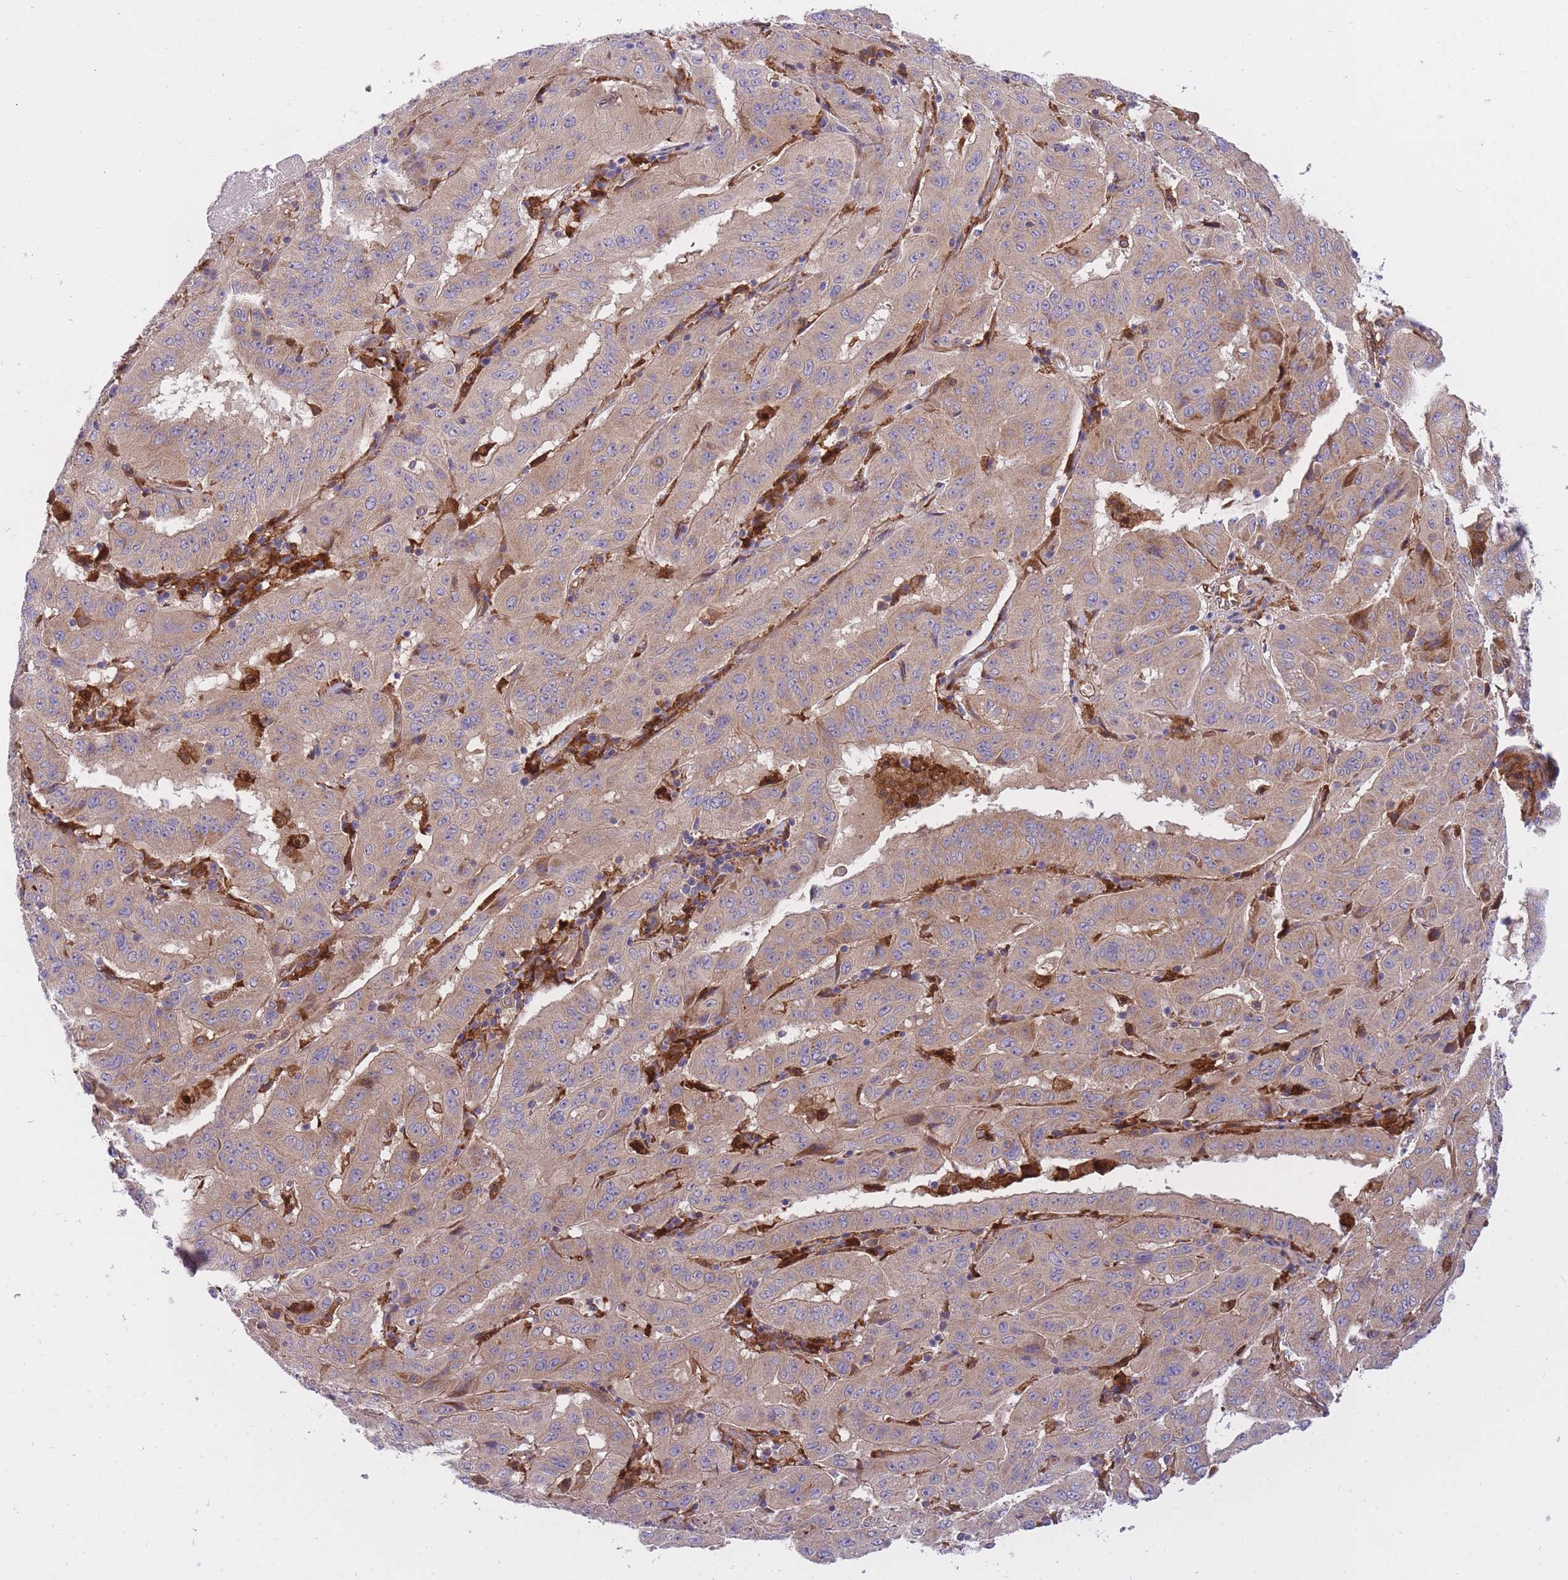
{"staining": {"intensity": "weak", "quantity": "25%-75%", "location": "cytoplasmic/membranous"}, "tissue": "pancreatic cancer", "cell_type": "Tumor cells", "image_type": "cancer", "snomed": [{"axis": "morphology", "description": "Adenocarcinoma, NOS"}, {"axis": "topography", "description": "Pancreas"}], "caption": "Protein analysis of pancreatic cancer (adenocarcinoma) tissue displays weak cytoplasmic/membranous expression in about 25%-75% of tumor cells.", "gene": "CRYGN", "patient": {"sex": "male", "age": 63}}